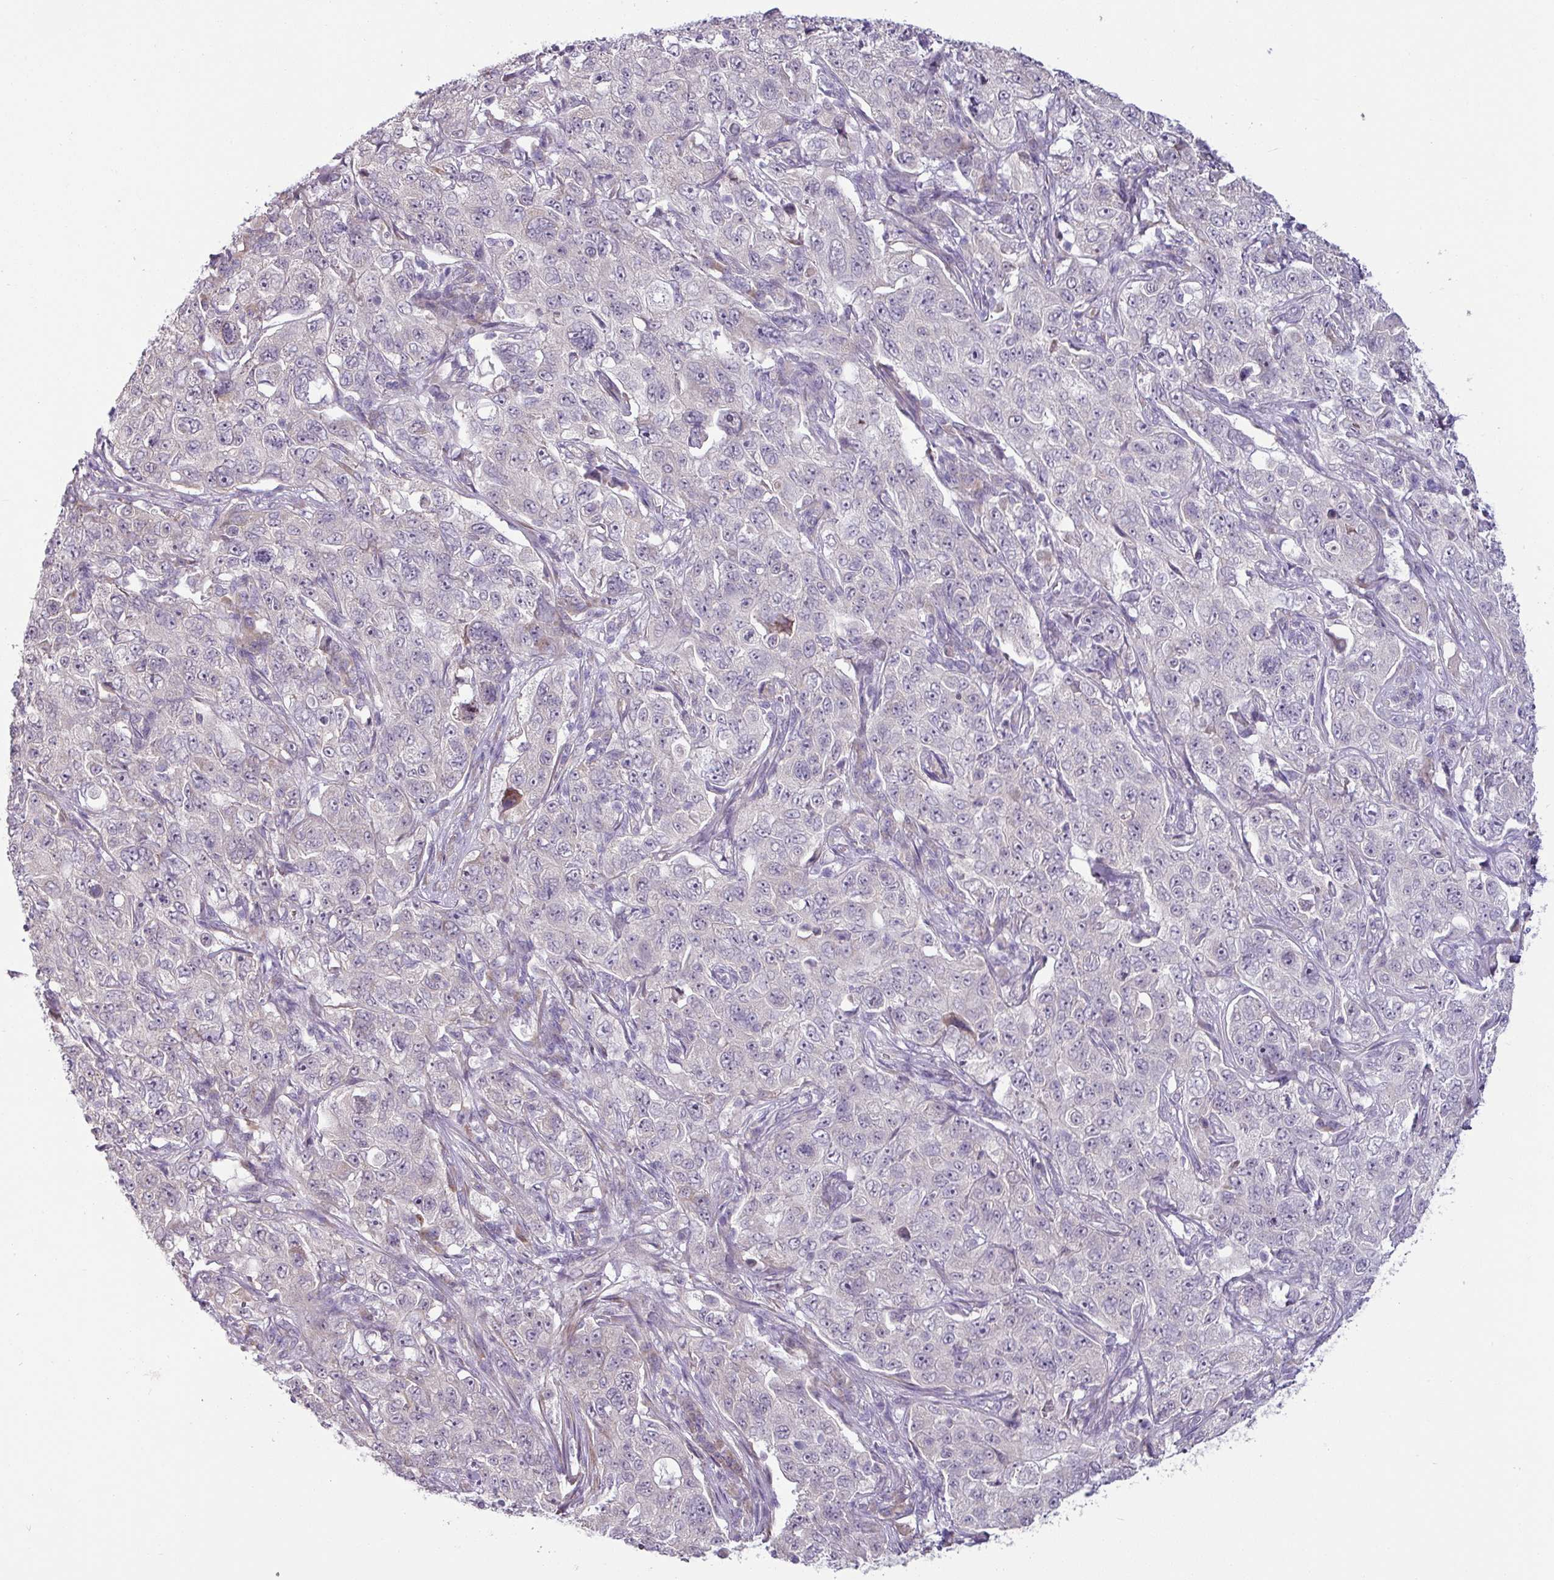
{"staining": {"intensity": "negative", "quantity": "none", "location": "none"}, "tissue": "pancreatic cancer", "cell_type": "Tumor cells", "image_type": "cancer", "snomed": [{"axis": "morphology", "description": "Adenocarcinoma, NOS"}, {"axis": "topography", "description": "Pancreas"}], "caption": "Tumor cells show no significant protein positivity in pancreatic cancer (adenocarcinoma).", "gene": "OR52D1", "patient": {"sex": "male", "age": 68}}